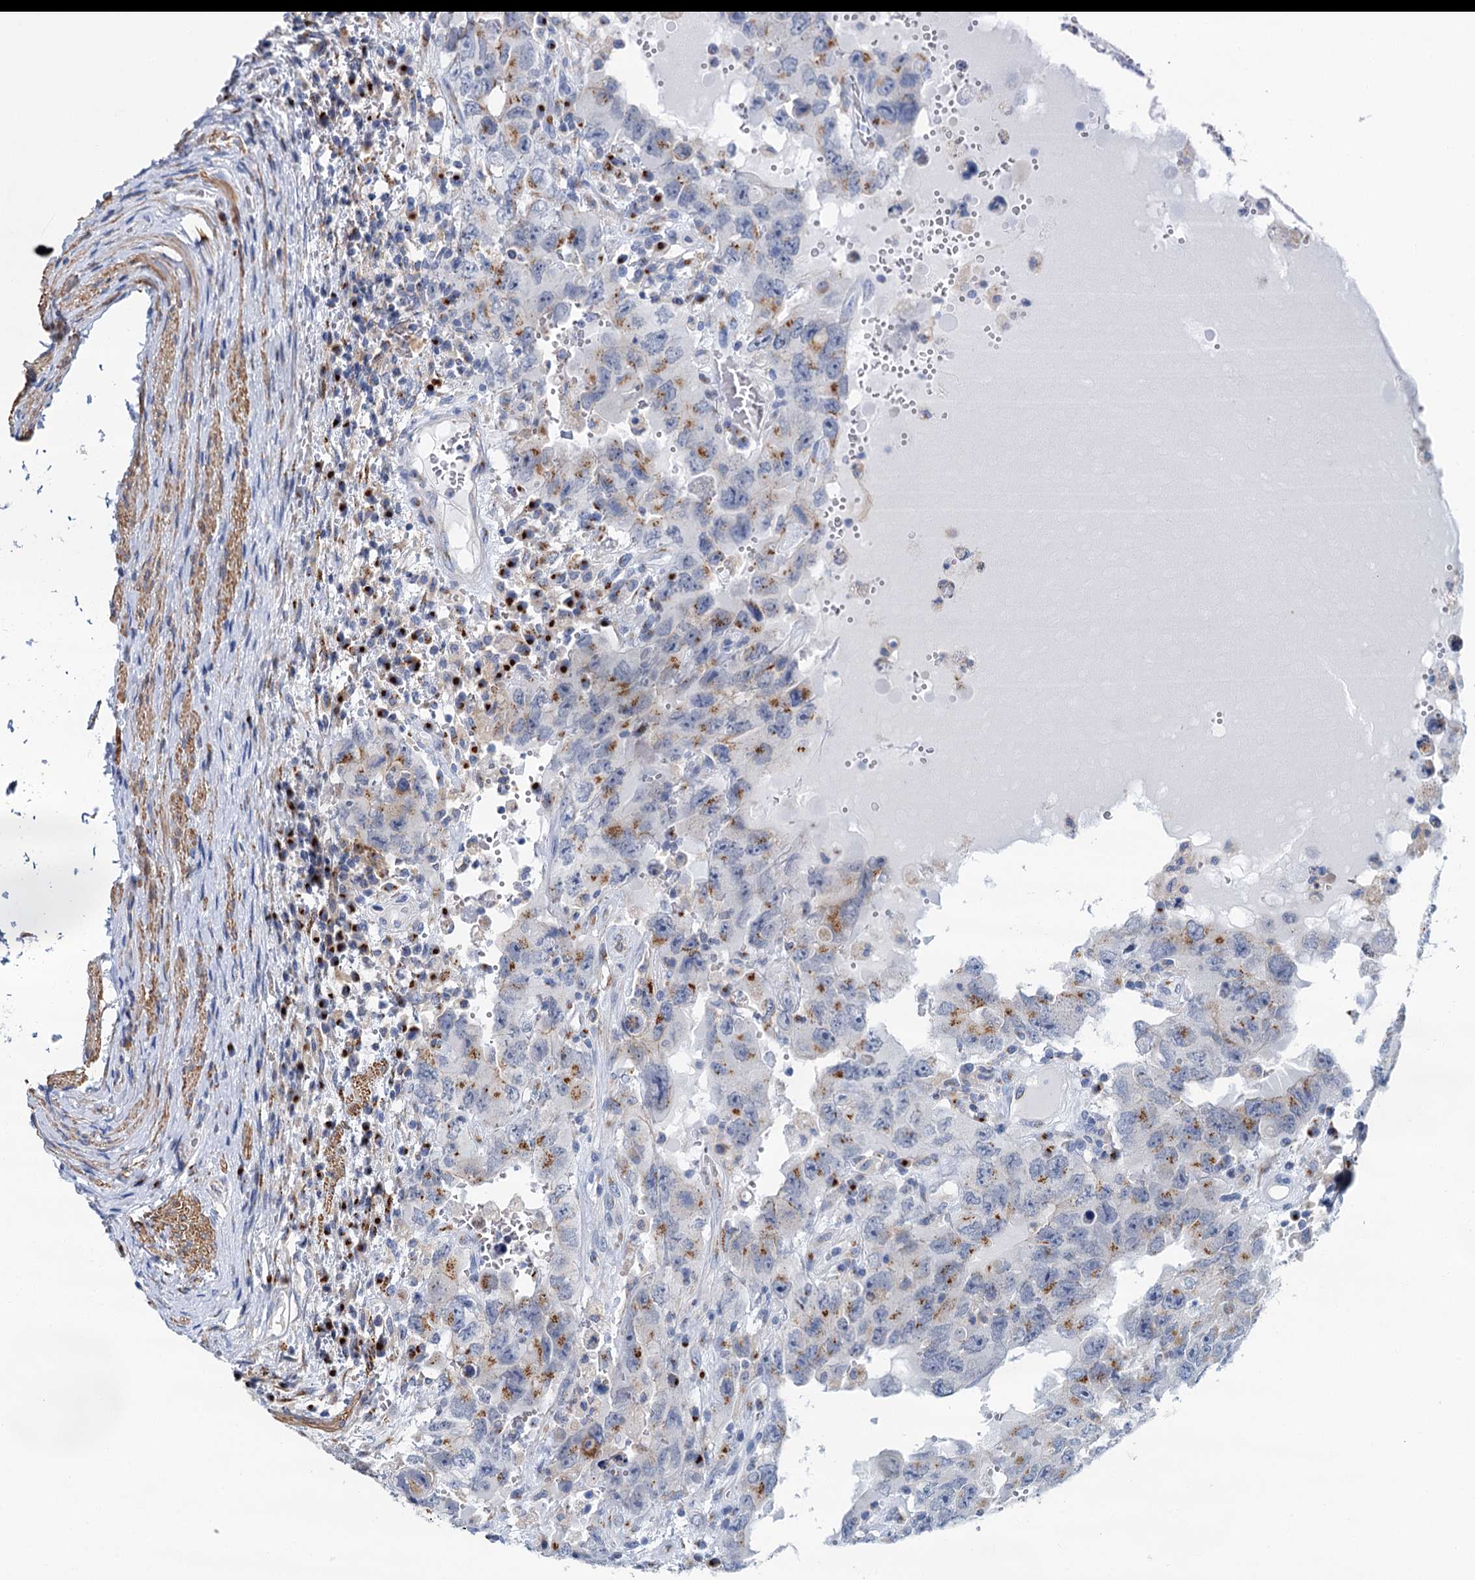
{"staining": {"intensity": "moderate", "quantity": "25%-75%", "location": "cytoplasmic/membranous"}, "tissue": "testis cancer", "cell_type": "Tumor cells", "image_type": "cancer", "snomed": [{"axis": "morphology", "description": "Carcinoma, Embryonal, NOS"}, {"axis": "topography", "description": "Testis"}], "caption": "A medium amount of moderate cytoplasmic/membranous expression is identified in about 25%-75% of tumor cells in testis cancer (embryonal carcinoma) tissue. The protein of interest is shown in brown color, while the nuclei are stained blue.", "gene": "BET1L", "patient": {"sex": "male", "age": 26}}